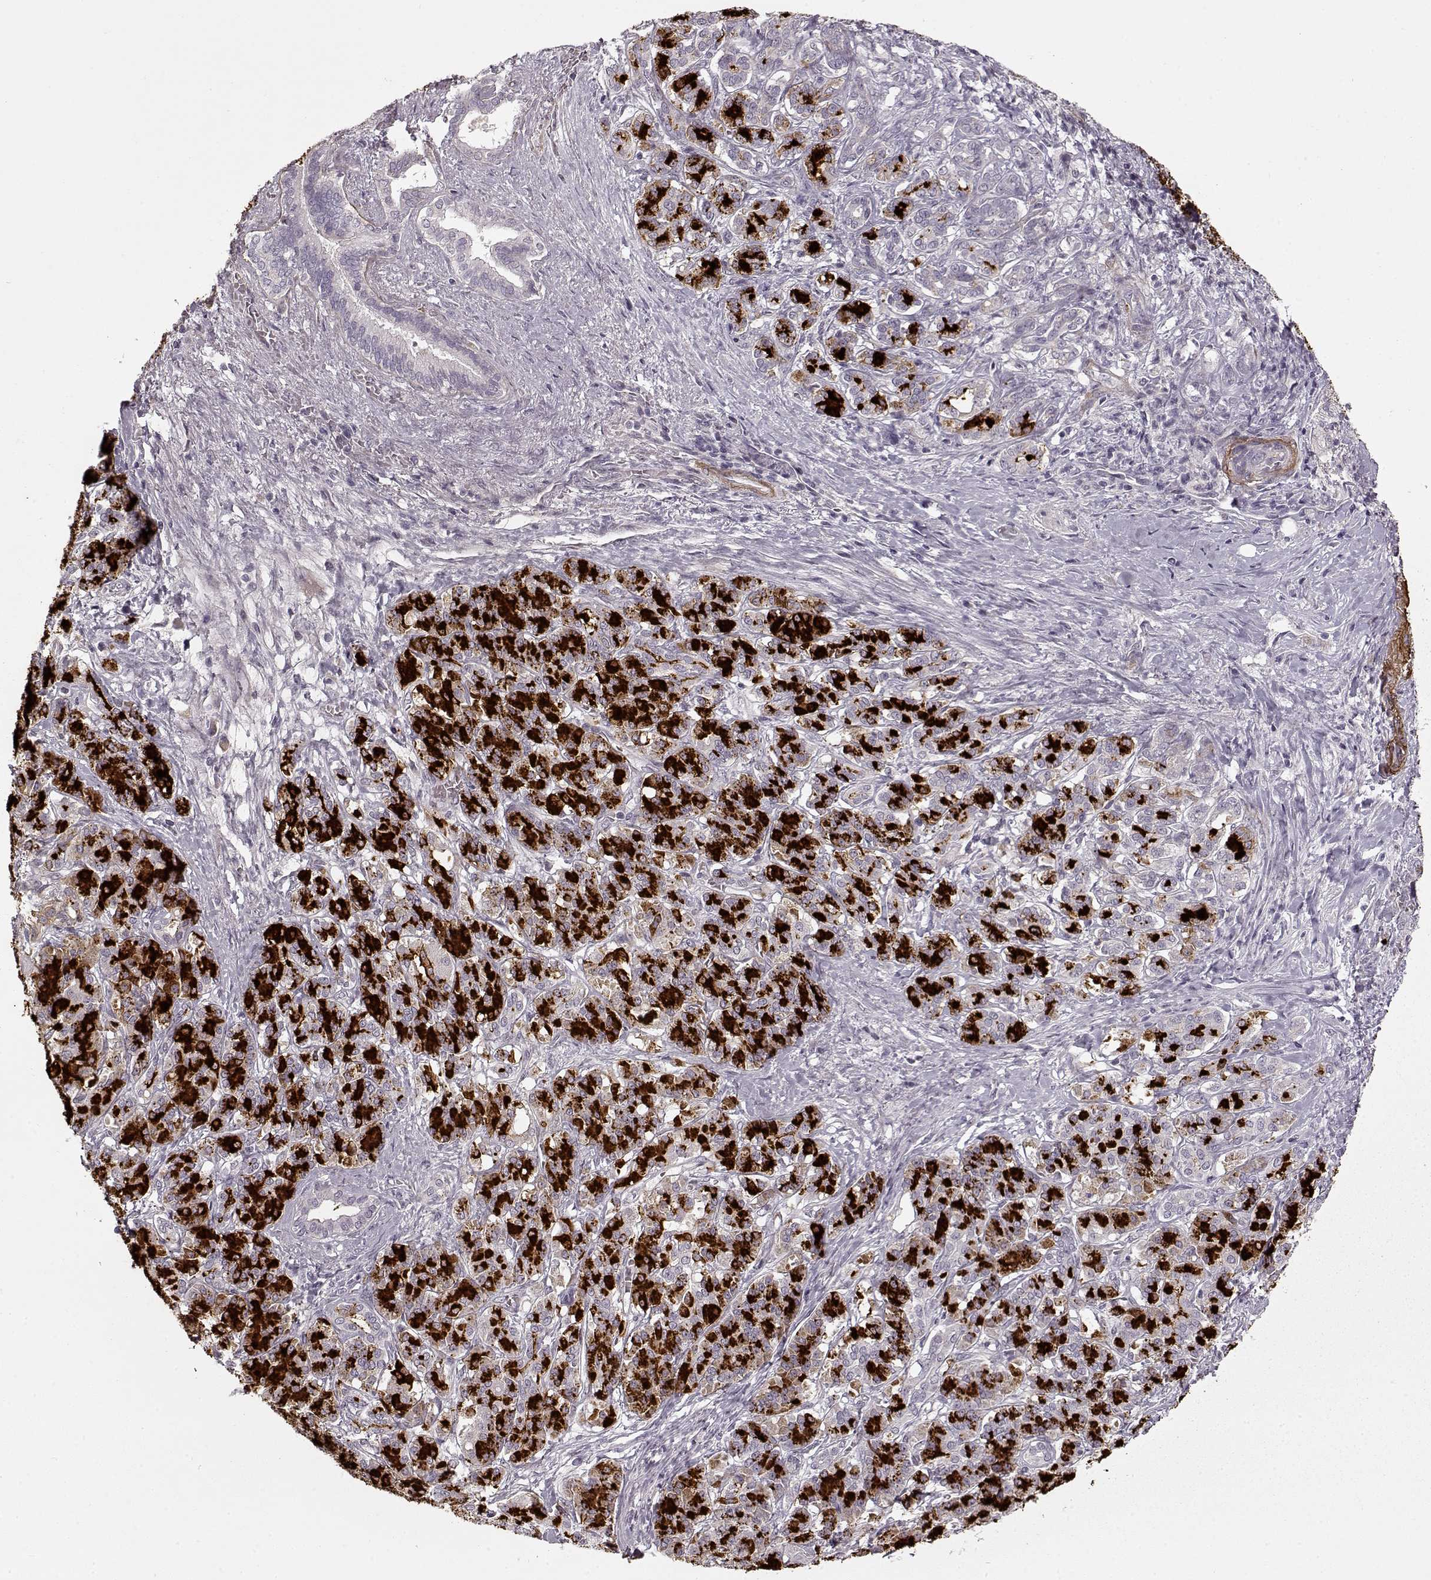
{"staining": {"intensity": "negative", "quantity": "none", "location": "none"}, "tissue": "pancreatic cancer", "cell_type": "Tumor cells", "image_type": "cancer", "snomed": [{"axis": "morphology", "description": "Normal tissue, NOS"}, {"axis": "morphology", "description": "Inflammation, NOS"}, {"axis": "morphology", "description": "Adenocarcinoma, NOS"}, {"axis": "topography", "description": "Pancreas"}], "caption": "The IHC photomicrograph has no significant staining in tumor cells of pancreatic cancer (adenocarcinoma) tissue.", "gene": "LAMB2", "patient": {"sex": "male", "age": 57}}